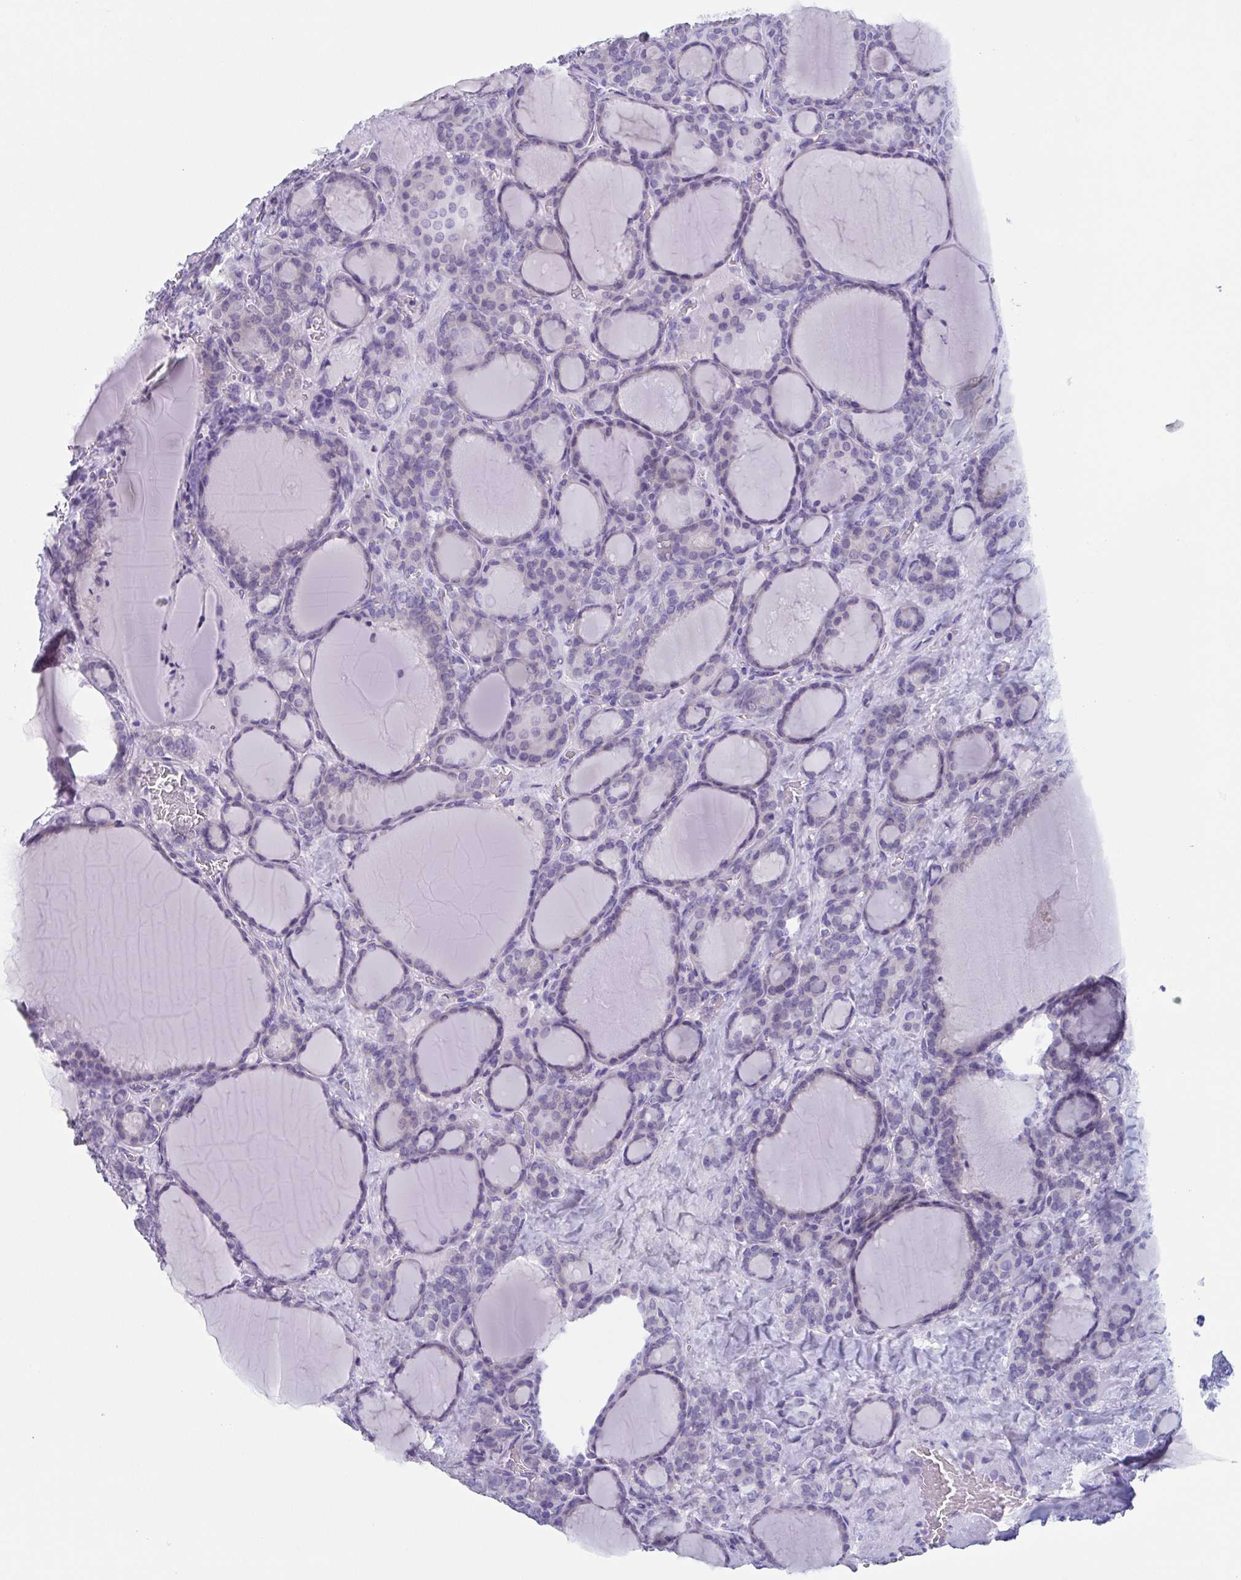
{"staining": {"intensity": "negative", "quantity": "none", "location": "none"}, "tissue": "thyroid cancer", "cell_type": "Tumor cells", "image_type": "cancer", "snomed": [{"axis": "morphology", "description": "Normal tissue, NOS"}, {"axis": "morphology", "description": "Follicular adenoma carcinoma, NOS"}, {"axis": "topography", "description": "Thyroid gland"}], "caption": "Photomicrograph shows no significant protein staining in tumor cells of thyroid cancer (follicular adenoma carcinoma).", "gene": "TAGLN3", "patient": {"sex": "female", "age": 31}}